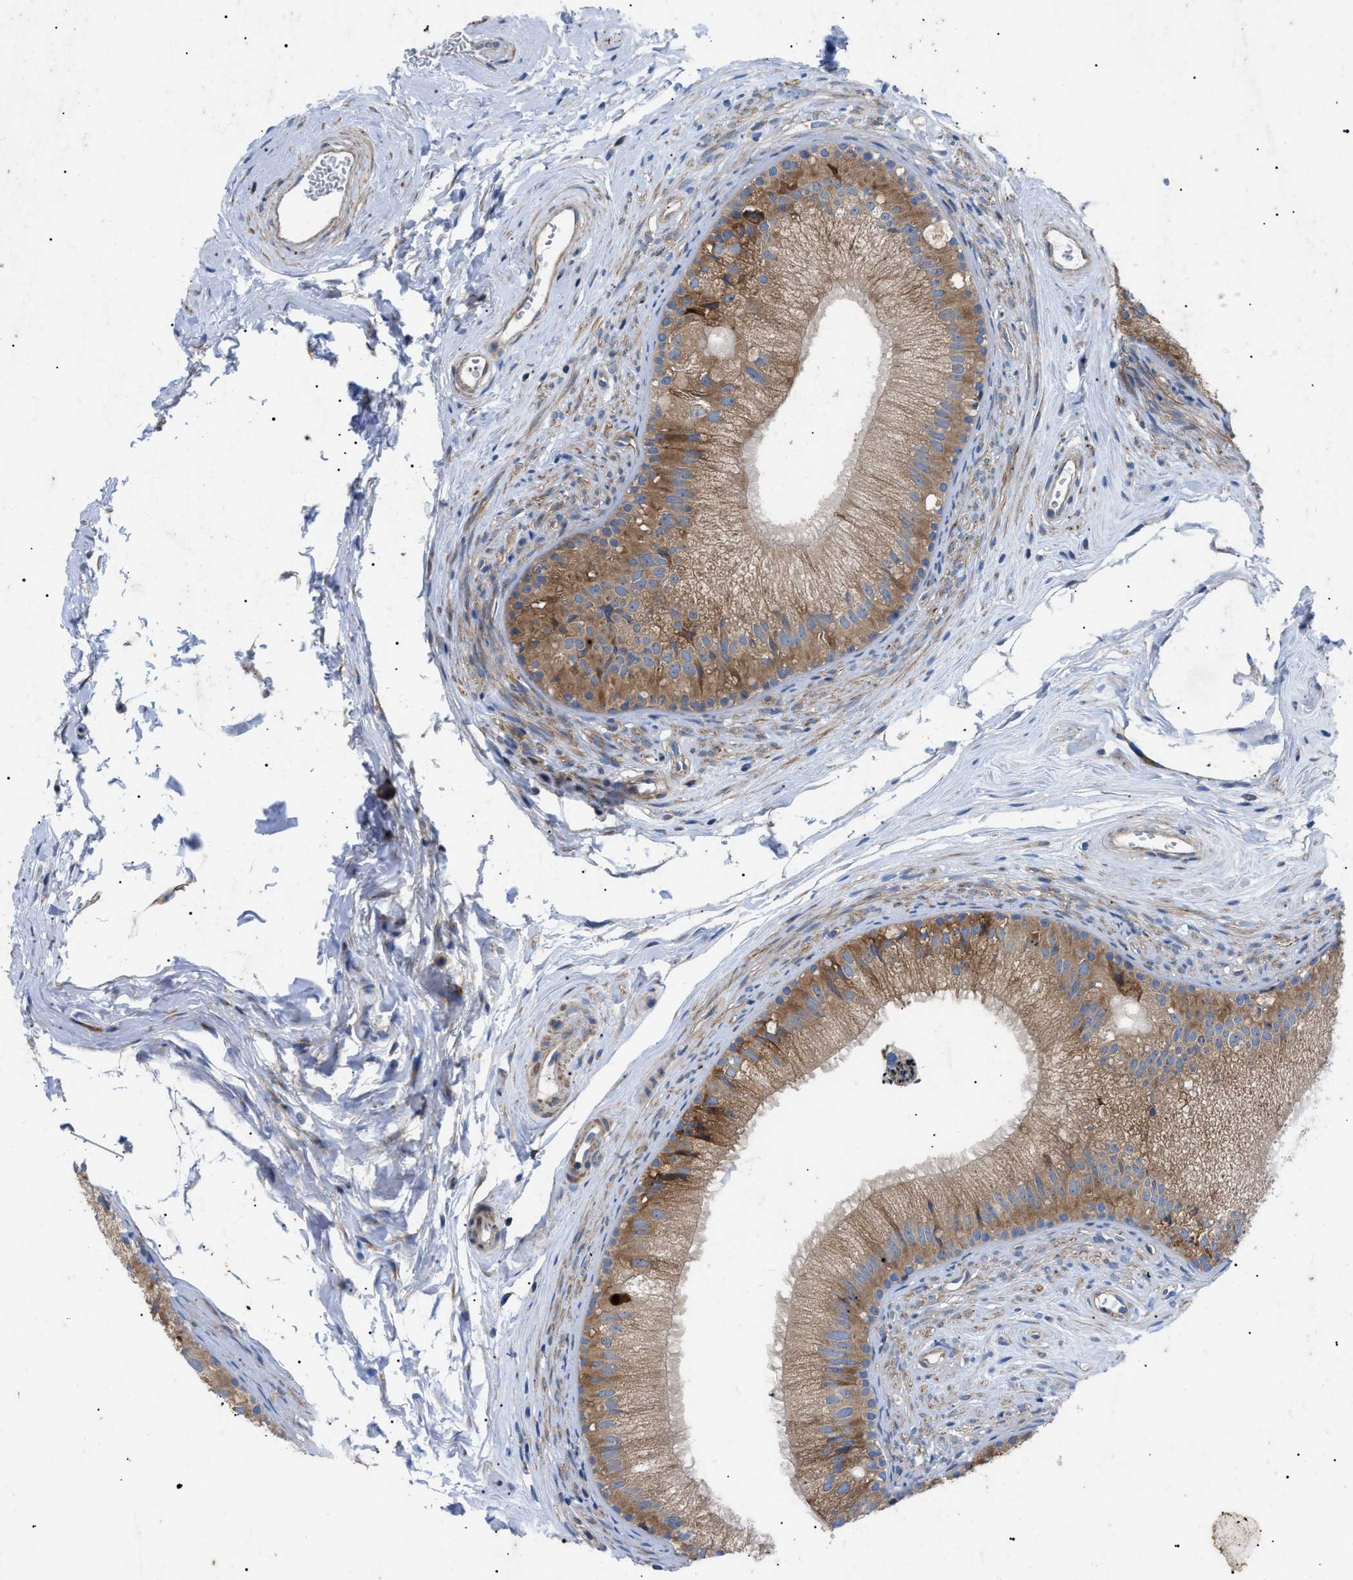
{"staining": {"intensity": "moderate", "quantity": ">75%", "location": "cytoplasmic/membranous"}, "tissue": "epididymis", "cell_type": "Glandular cells", "image_type": "normal", "snomed": [{"axis": "morphology", "description": "Normal tissue, NOS"}, {"axis": "topography", "description": "Epididymis"}], "caption": "A high-resolution image shows IHC staining of unremarkable epididymis, which displays moderate cytoplasmic/membranous expression in approximately >75% of glandular cells. The staining was performed using DAB, with brown indicating positive protein expression. Nuclei are stained blue with hematoxylin.", "gene": "HSPB8", "patient": {"sex": "male", "age": 56}}